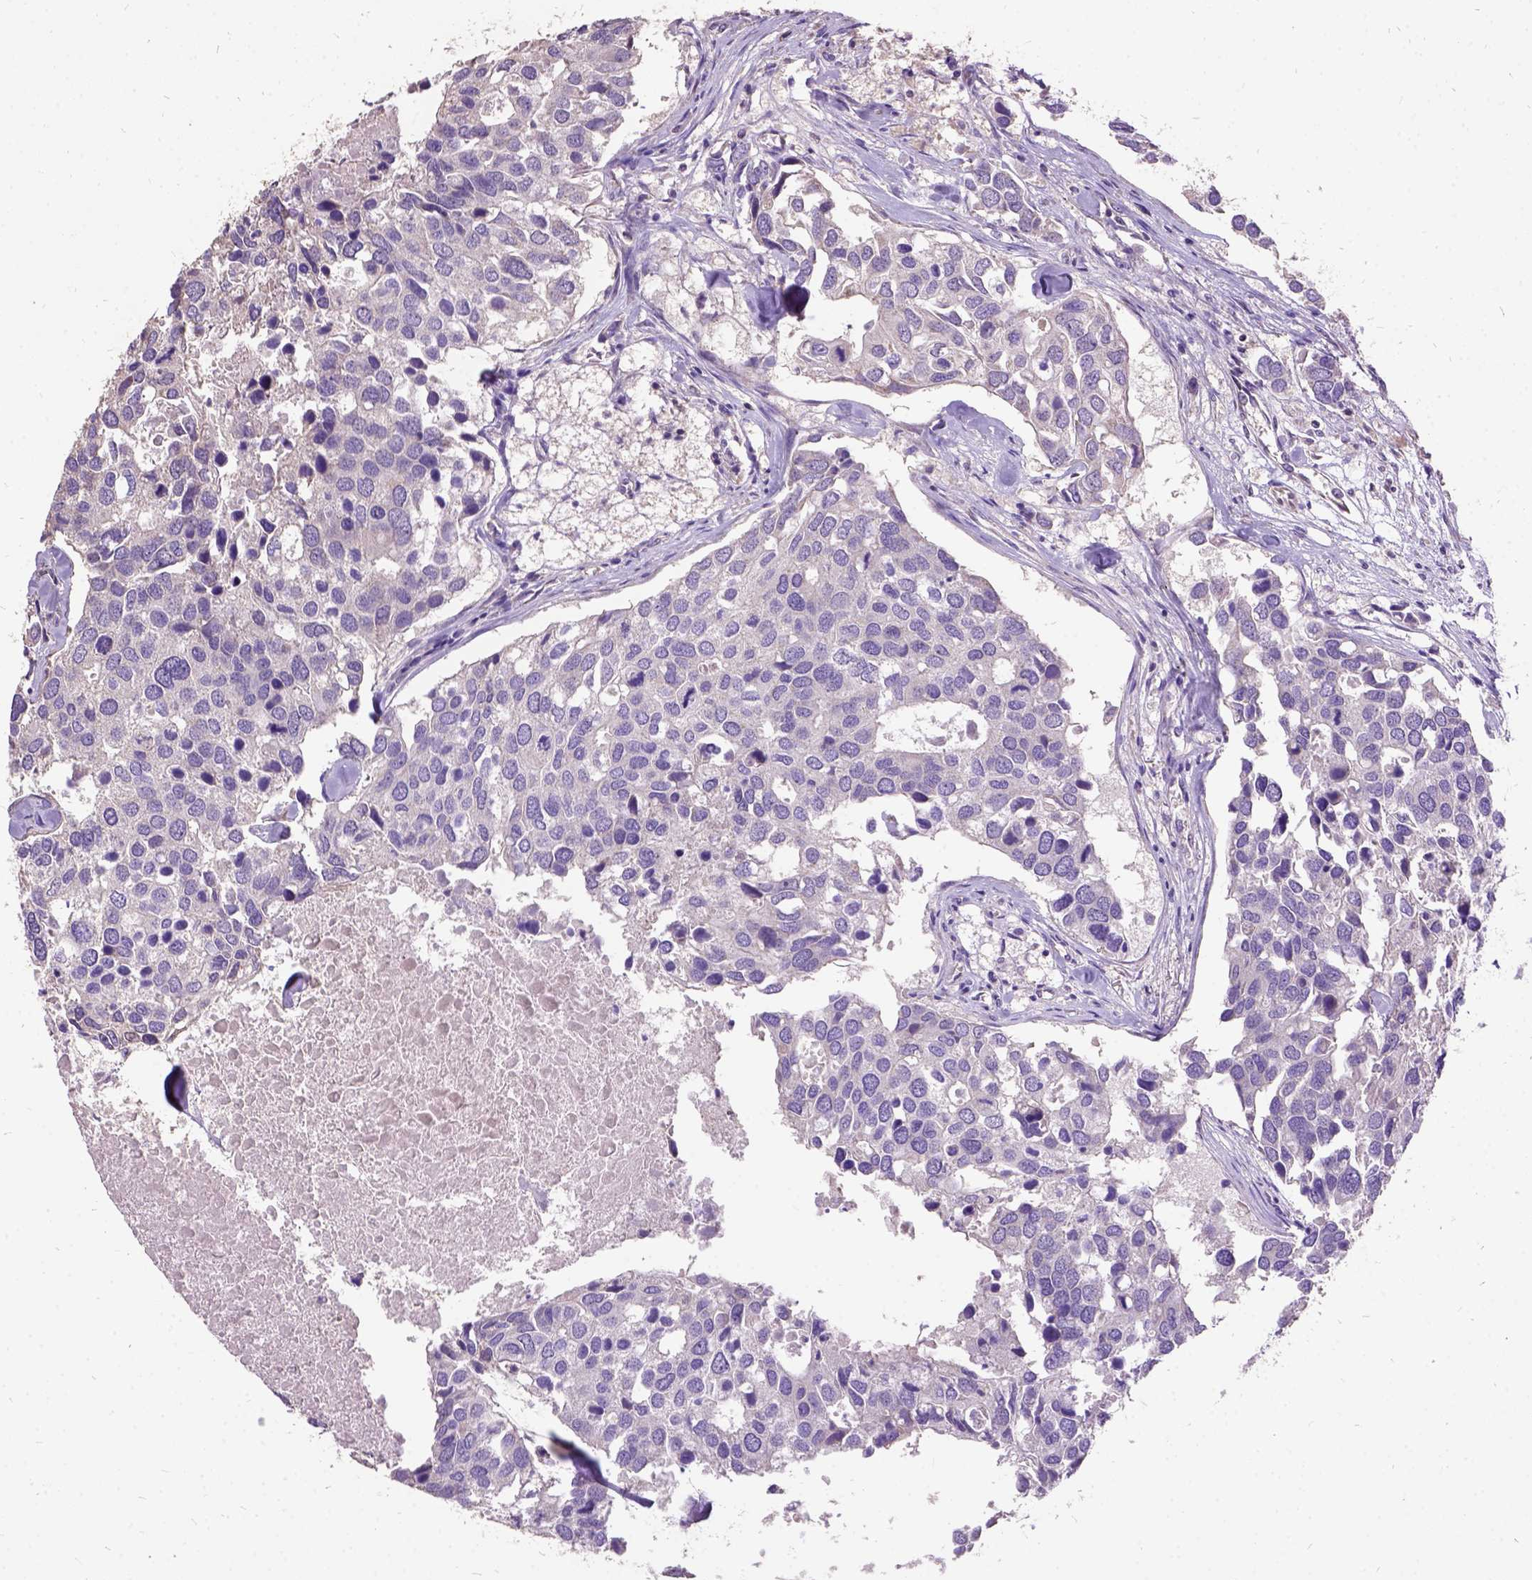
{"staining": {"intensity": "negative", "quantity": "none", "location": "none"}, "tissue": "breast cancer", "cell_type": "Tumor cells", "image_type": "cancer", "snomed": [{"axis": "morphology", "description": "Duct carcinoma"}, {"axis": "topography", "description": "Breast"}], "caption": "An image of breast cancer (invasive ductal carcinoma) stained for a protein demonstrates no brown staining in tumor cells. The staining was performed using DAB to visualize the protein expression in brown, while the nuclei were stained in blue with hematoxylin (Magnification: 20x).", "gene": "DQX1", "patient": {"sex": "female", "age": 83}}